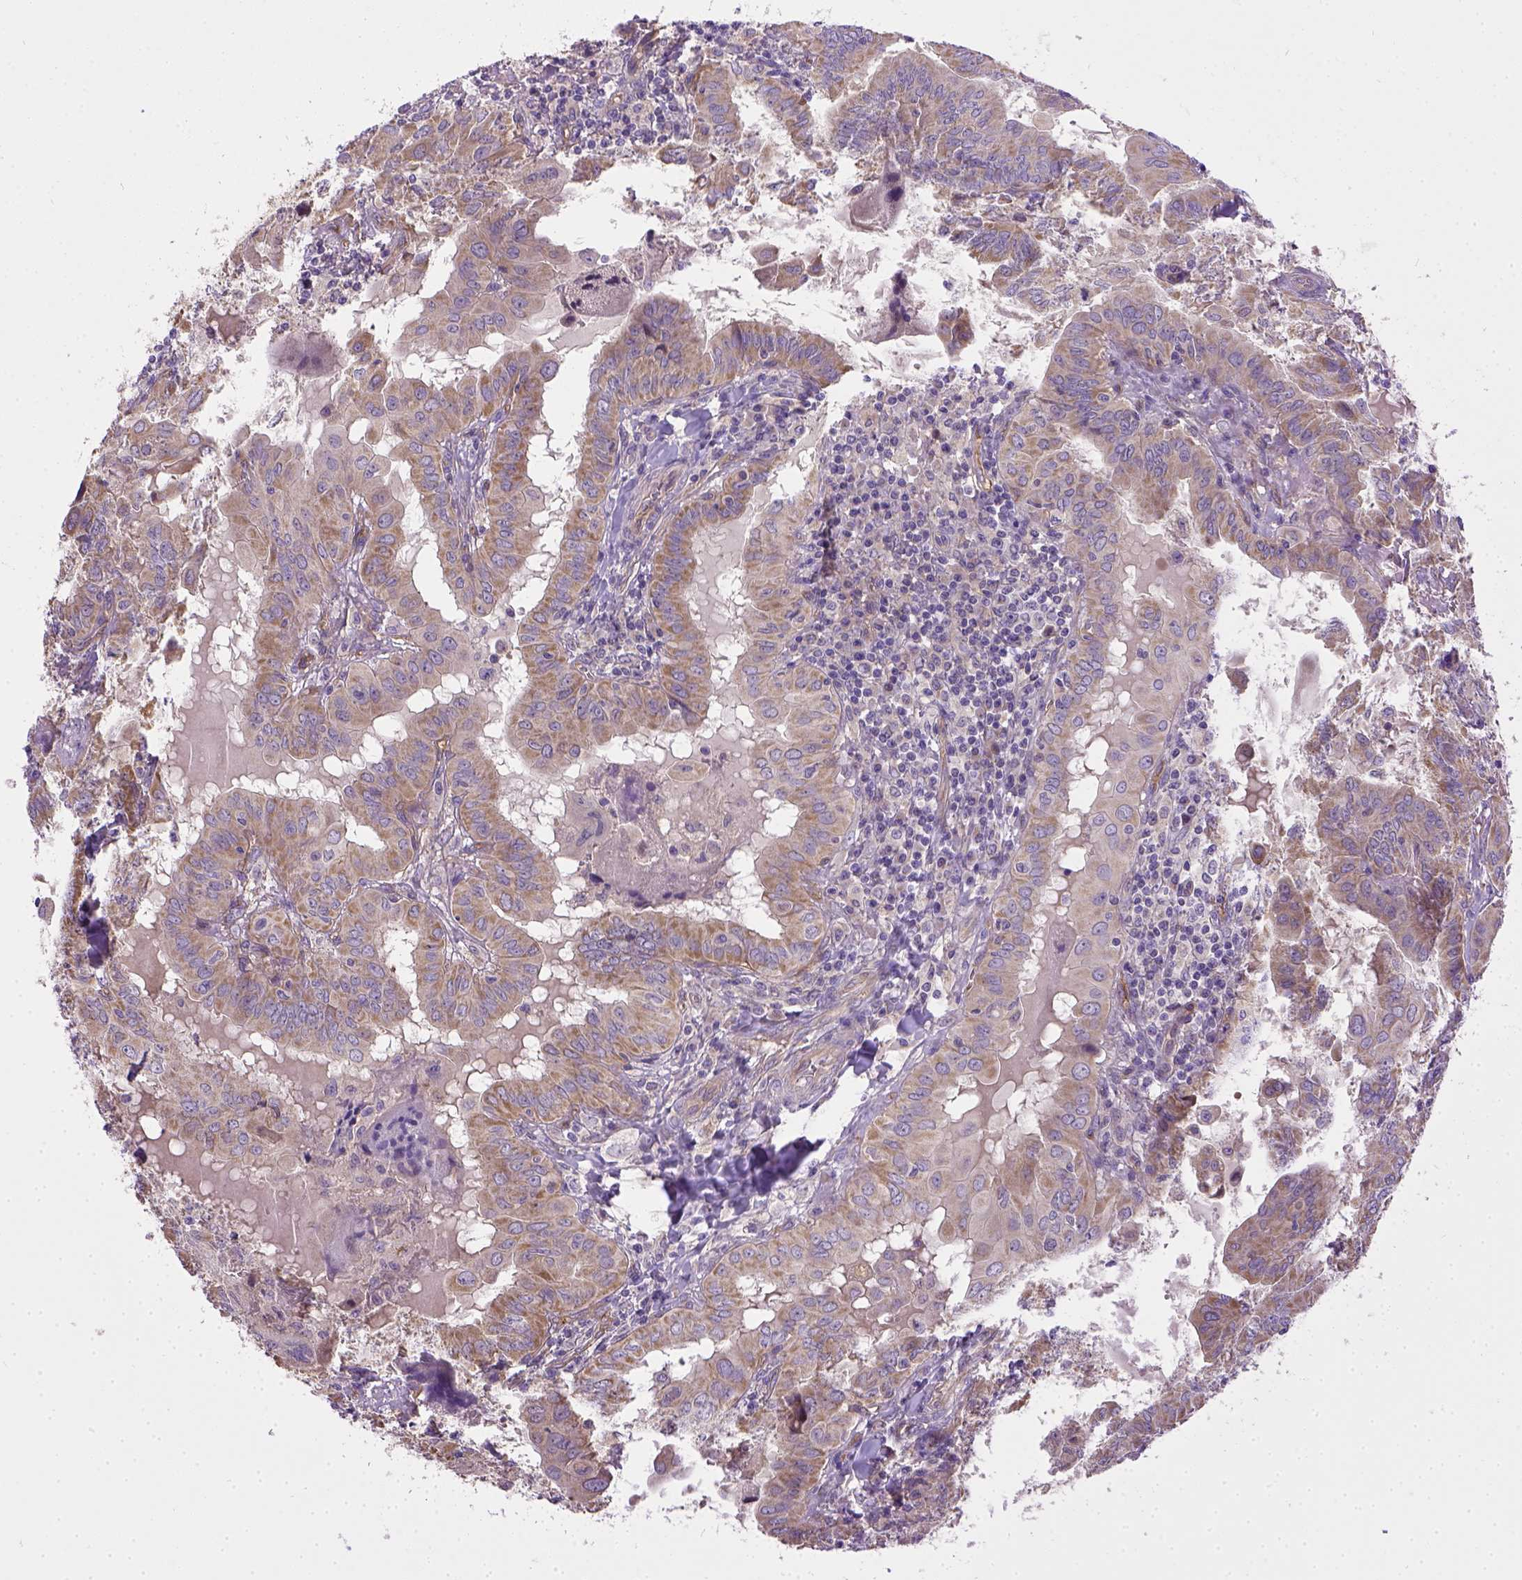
{"staining": {"intensity": "weak", "quantity": ">75%", "location": "cytoplasmic/membranous"}, "tissue": "thyroid cancer", "cell_type": "Tumor cells", "image_type": "cancer", "snomed": [{"axis": "morphology", "description": "Papillary adenocarcinoma, NOS"}, {"axis": "topography", "description": "Thyroid gland"}], "caption": "Brown immunohistochemical staining in thyroid cancer shows weak cytoplasmic/membranous positivity in approximately >75% of tumor cells.", "gene": "ENG", "patient": {"sex": "female", "age": 37}}